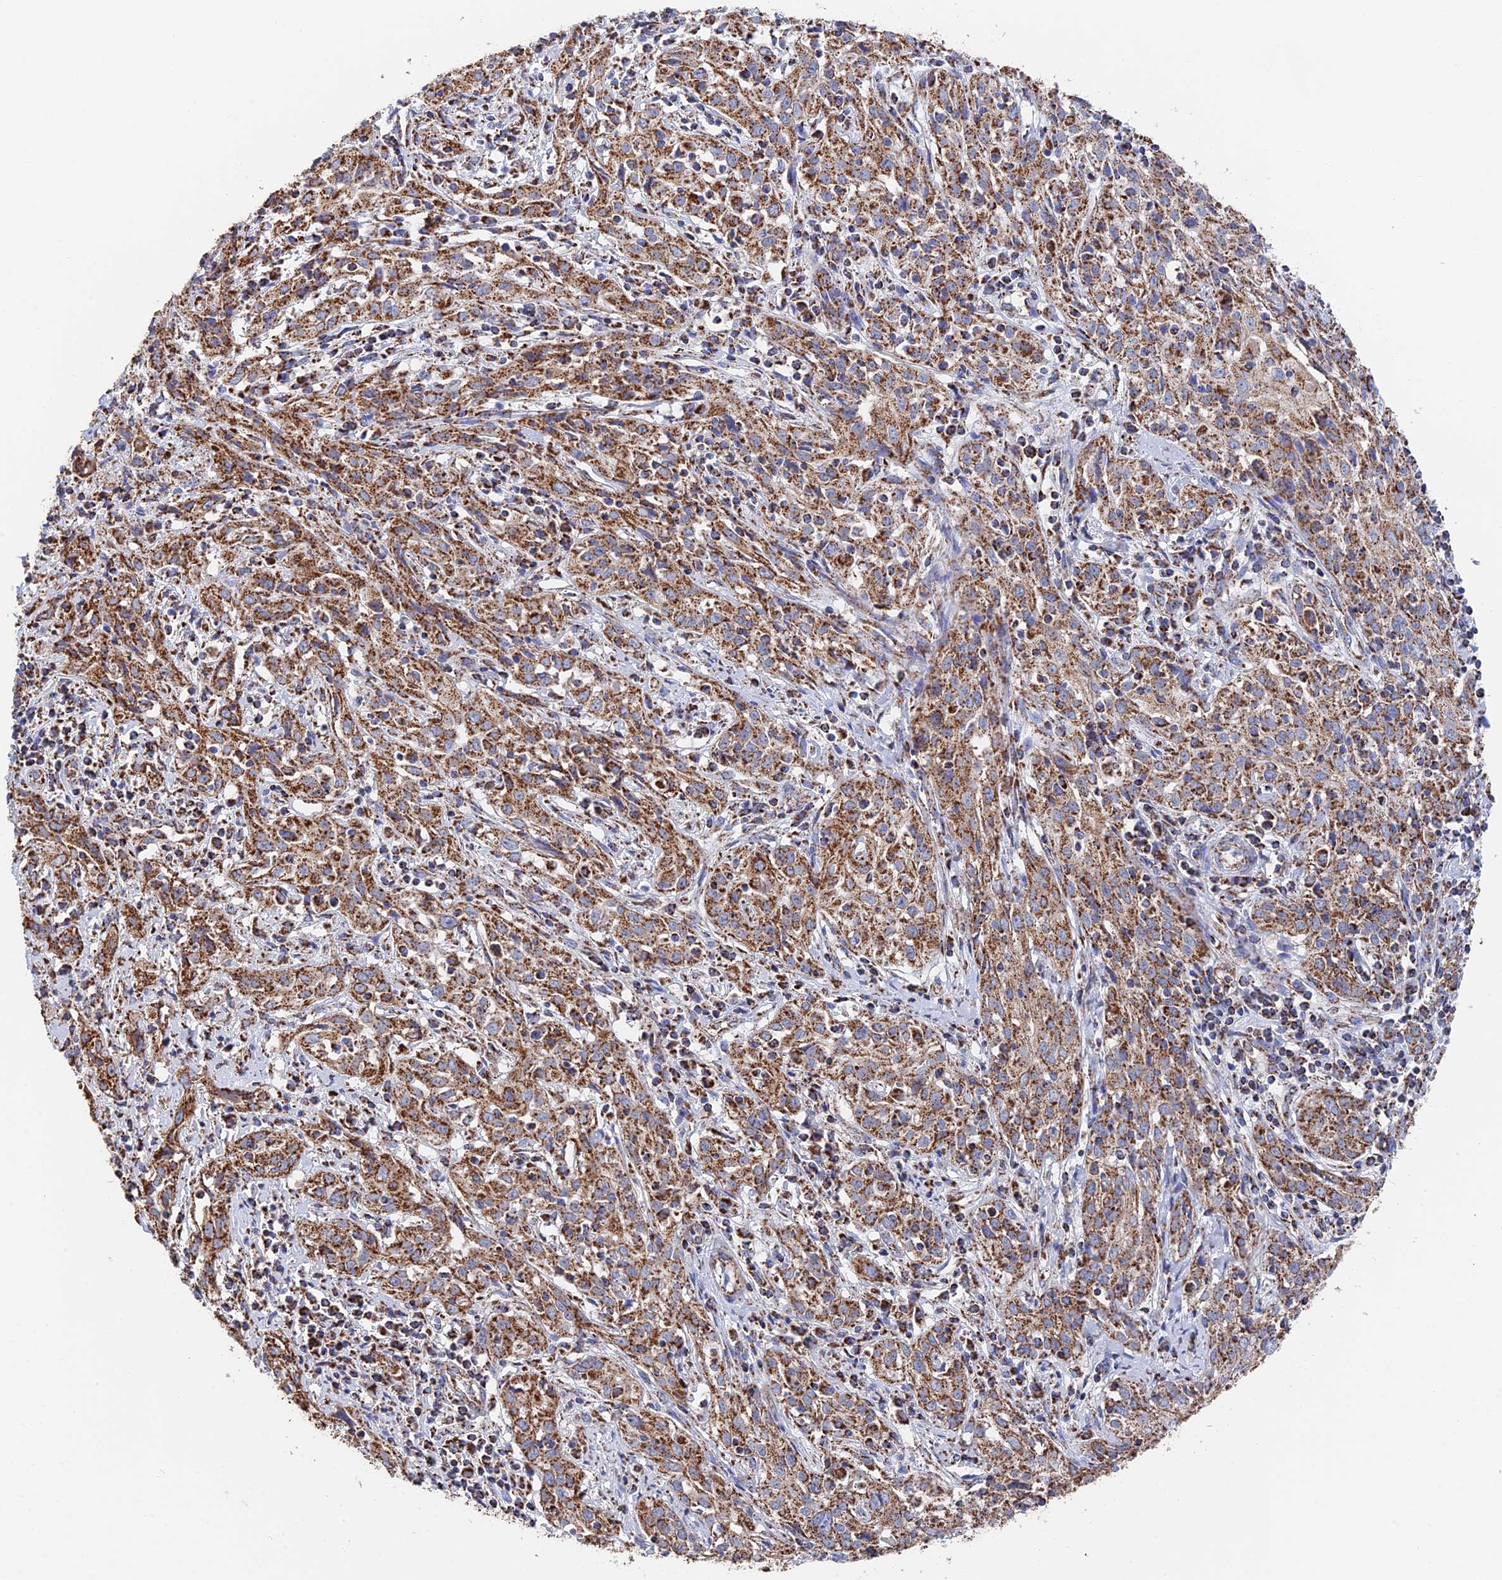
{"staining": {"intensity": "strong", "quantity": ">75%", "location": "cytoplasmic/membranous"}, "tissue": "cervical cancer", "cell_type": "Tumor cells", "image_type": "cancer", "snomed": [{"axis": "morphology", "description": "Squamous cell carcinoma, NOS"}, {"axis": "topography", "description": "Cervix"}], "caption": "The image displays immunohistochemical staining of squamous cell carcinoma (cervical). There is strong cytoplasmic/membranous positivity is seen in about >75% of tumor cells. (Brightfield microscopy of DAB IHC at high magnification).", "gene": "HAUS8", "patient": {"sex": "female", "age": 57}}